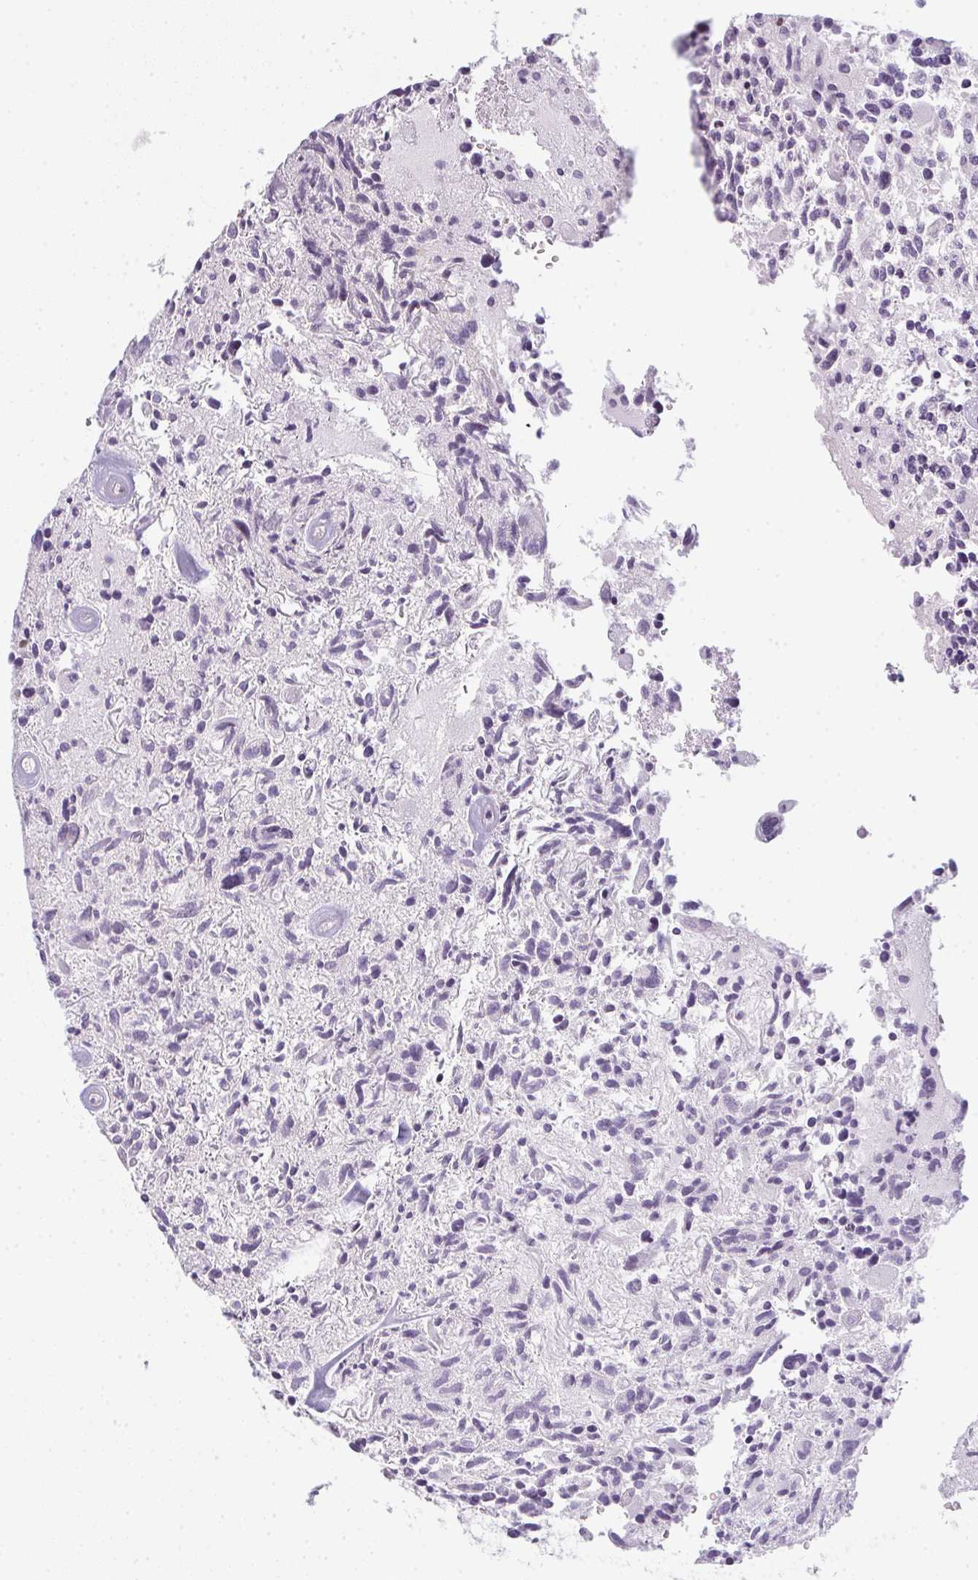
{"staining": {"intensity": "negative", "quantity": "none", "location": "none"}, "tissue": "glioma", "cell_type": "Tumor cells", "image_type": "cancer", "snomed": [{"axis": "morphology", "description": "Glioma, malignant, High grade"}, {"axis": "topography", "description": "Brain"}], "caption": "Tumor cells show no significant protein staining in malignant glioma (high-grade).", "gene": "TMEM237", "patient": {"sex": "female", "age": 11}}